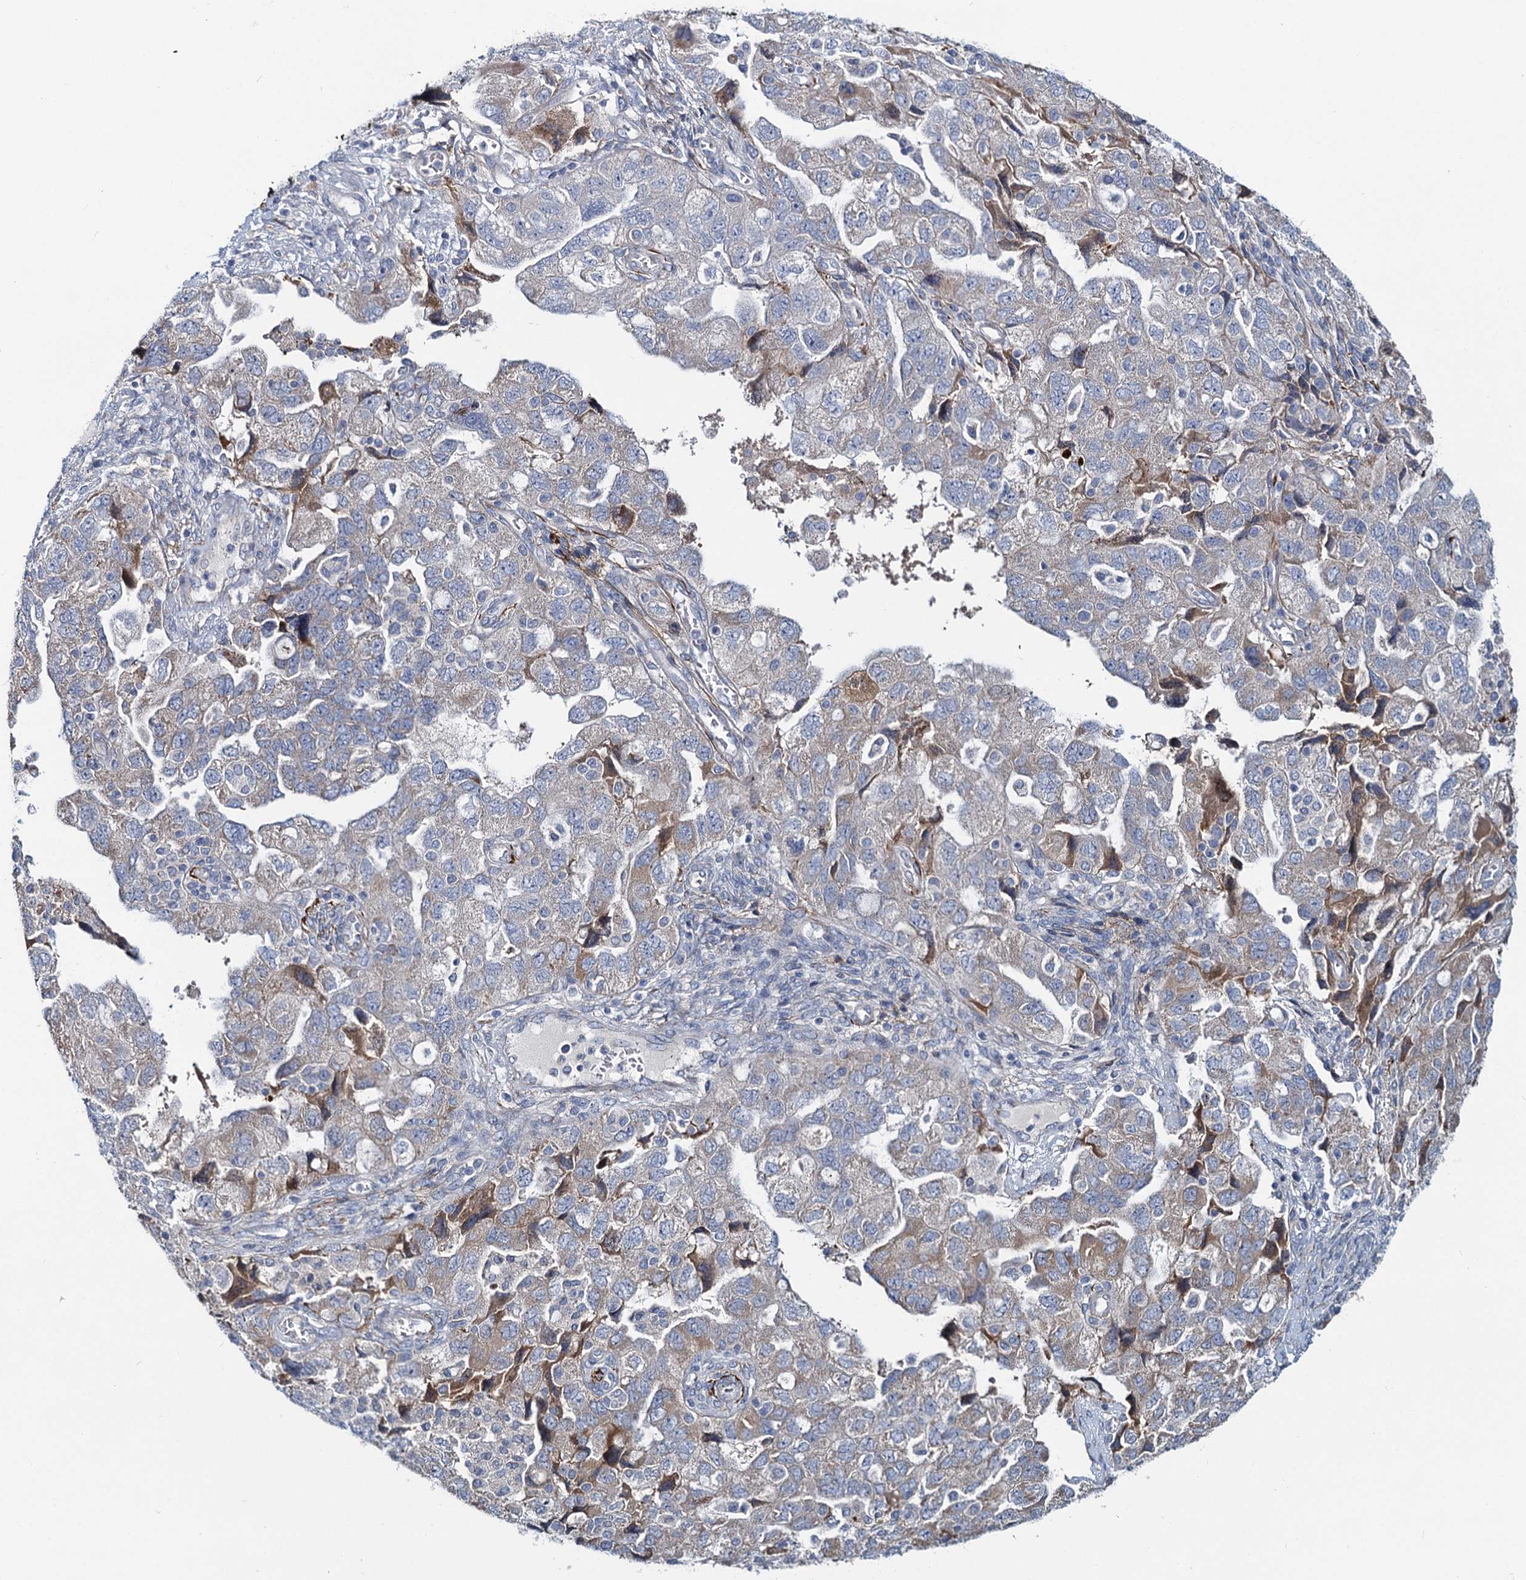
{"staining": {"intensity": "weak", "quantity": "<25%", "location": "cytoplasmic/membranous"}, "tissue": "ovarian cancer", "cell_type": "Tumor cells", "image_type": "cancer", "snomed": [{"axis": "morphology", "description": "Carcinoma, NOS"}, {"axis": "morphology", "description": "Cystadenocarcinoma, serous, NOS"}, {"axis": "topography", "description": "Ovary"}], "caption": "Immunohistochemistry (IHC) of human serous cystadenocarcinoma (ovarian) shows no positivity in tumor cells. The staining was performed using DAB (3,3'-diaminobenzidine) to visualize the protein expression in brown, while the nuclei were stained in blue with hematoxylin (Magnification: 20x).", "gene": "DCUN1D2", "patient": {"sex": "female", "age": 69}}